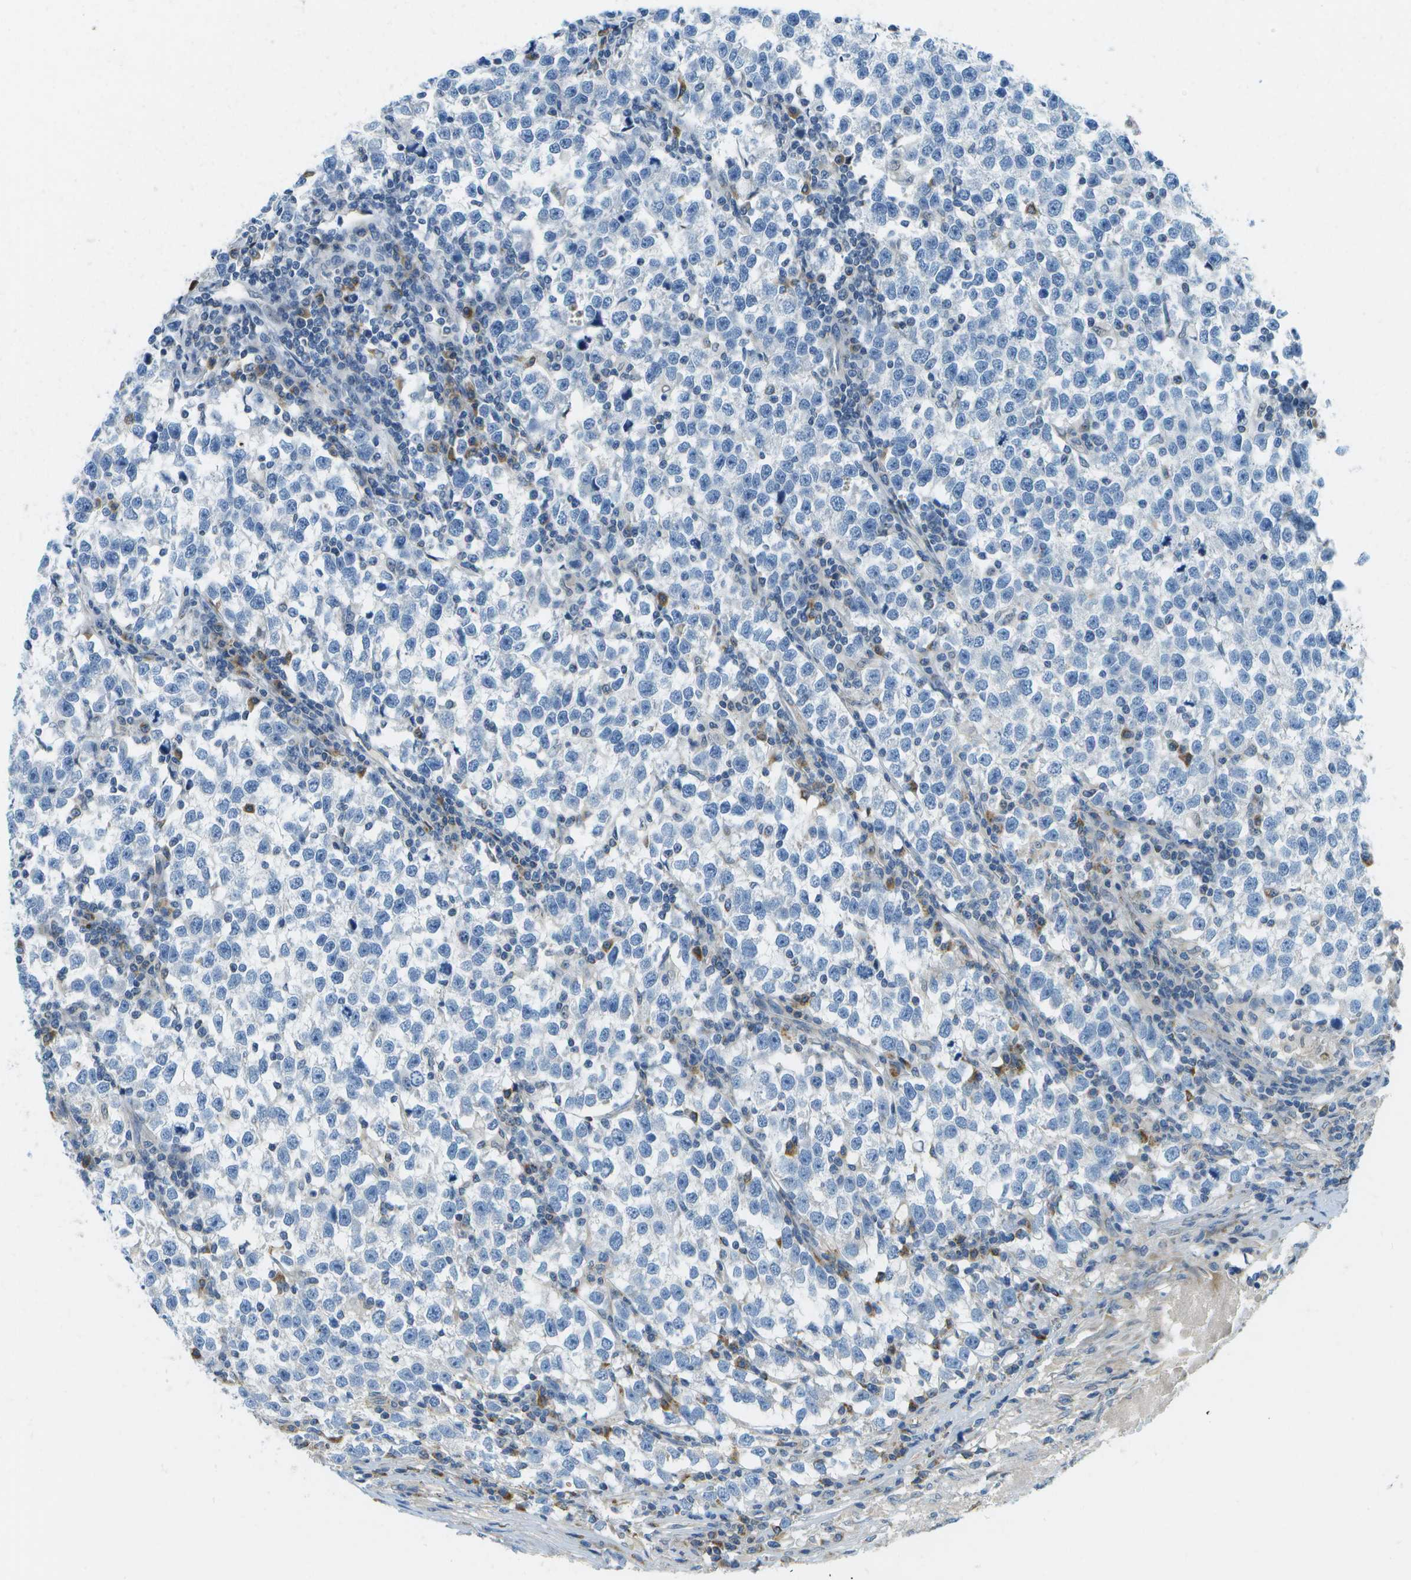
{"staining": {"intensity": "negative", "quantity": "none", "location": "none"}, "tissue": "testis cancer", "cell_type": "Tumor cells", "image_type": "cancer", "snomed": [{"axis": "morphology", "description": "Normal tissue, NOS"}, {"axis": "morphology", "description": "Seminoma, NOS"}, {"axis": "topography", "description": "Testis"}], "caption": "Immunohistochemistry (IHC) micrograph of neoplastic tissue: testis seminoma stained with DAB (3,3'-diaminobenzidine) displays no significant protein staining in tumor cells.", "gene": "PTGIS", "patient": {"sex": "male", "age": 43}}